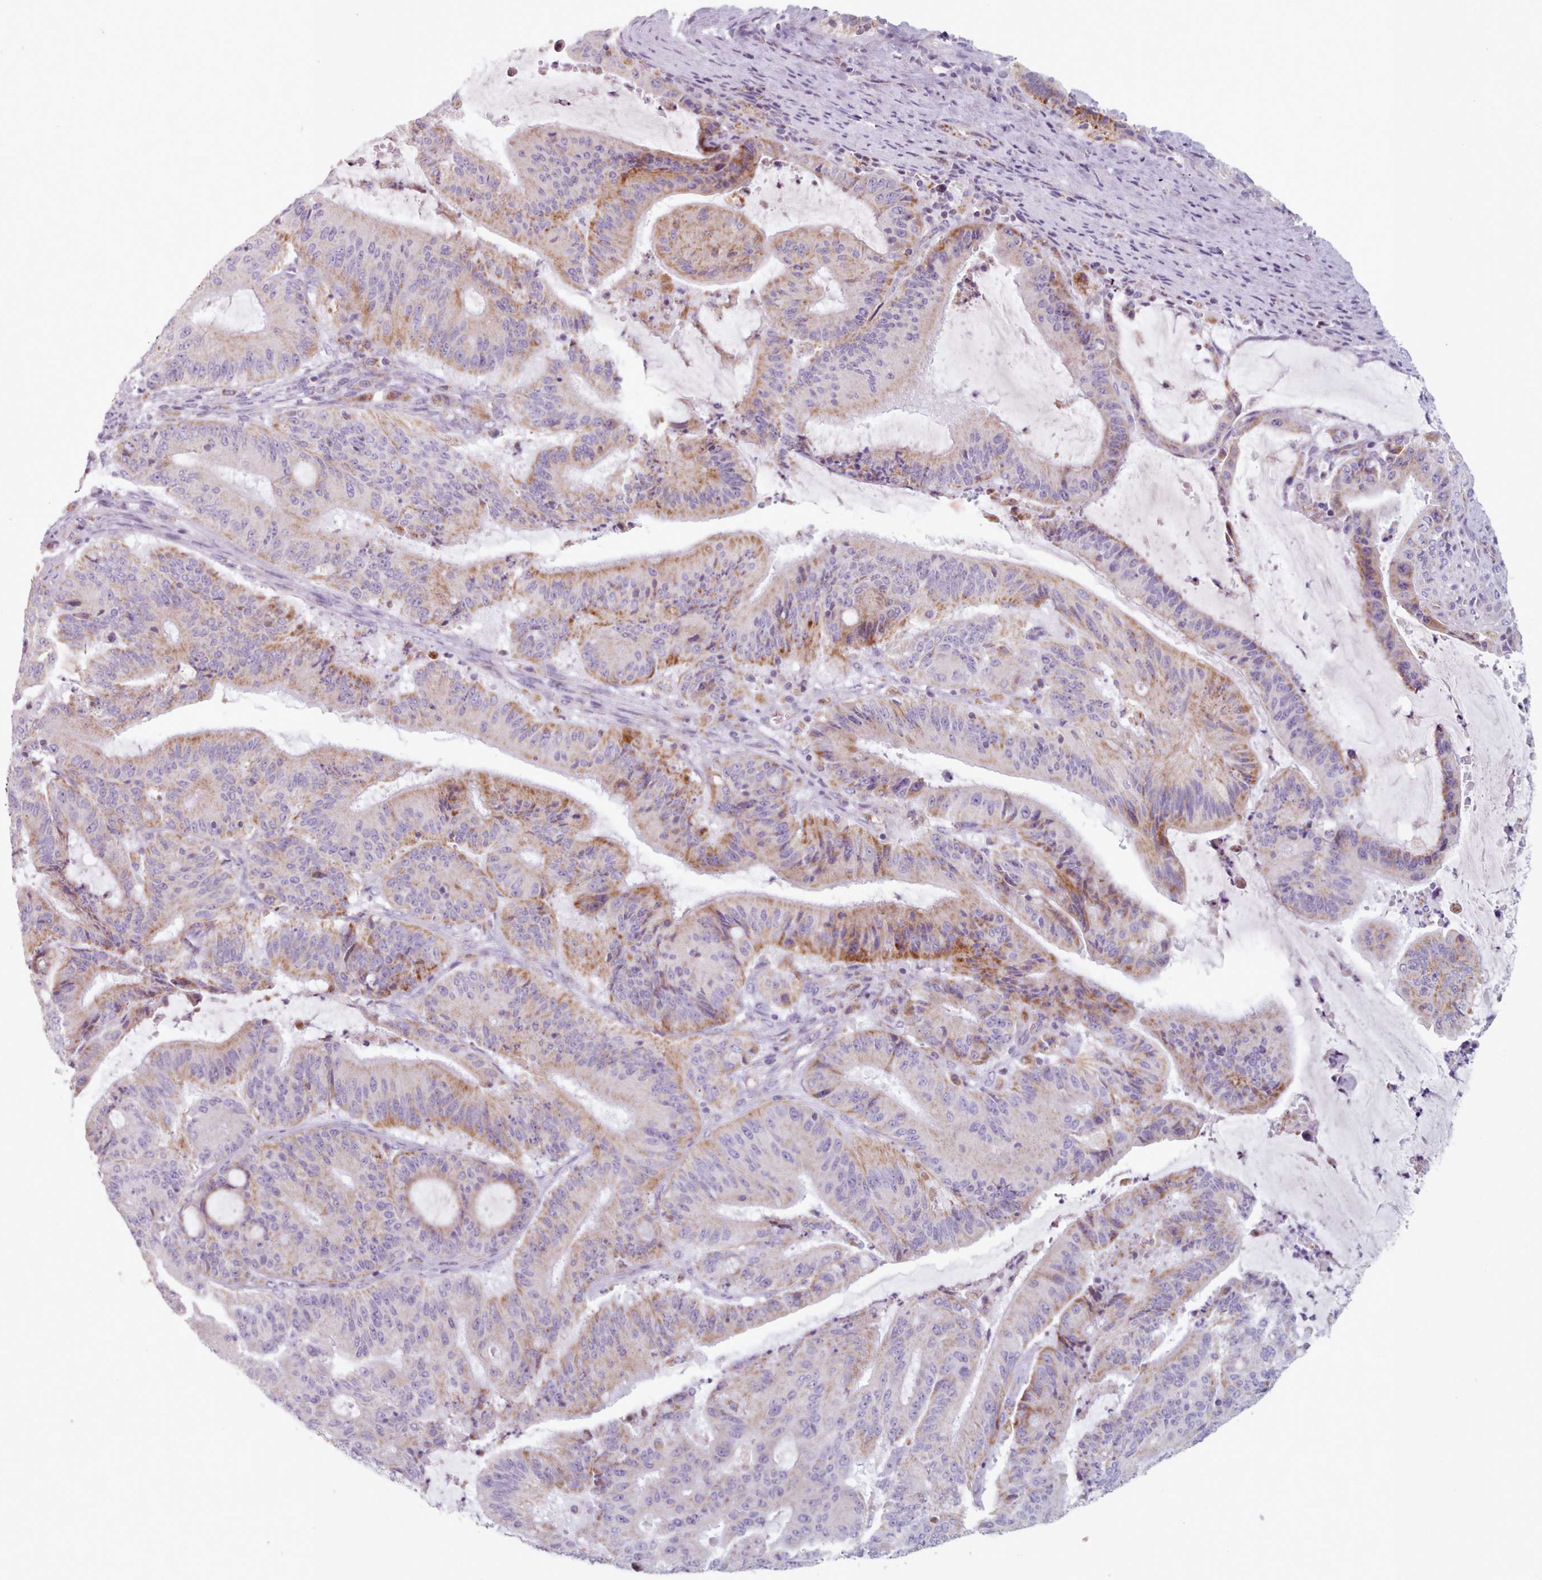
{"staining": {"intensity": "moderate", "quantity": "25%-75%", "location": "cytoplasmic/membranous"}, "tissue": "liver cancer", "cell_type": "Tumor cells", "image_type": "cancer", "snomed": [{"axis": "morphology", "description": "Normal tissue, NOS"}, {"axis": "morphology", "description": "Cholangiocarcinoma"}, {"axis": "topography", "description": "Liver"}, {"axis": "topography", "description": "Peripheral nerve tissue"}], "caption": "Liver cancer stained with IHC displays moderate cytoplasmic/membranous staining in about 25%-75% of tumor cells. (IHC, brightfield microscopy, high magnification).", "gene": "FAM170B", "patient": {"sex": "female", "age": 73}}